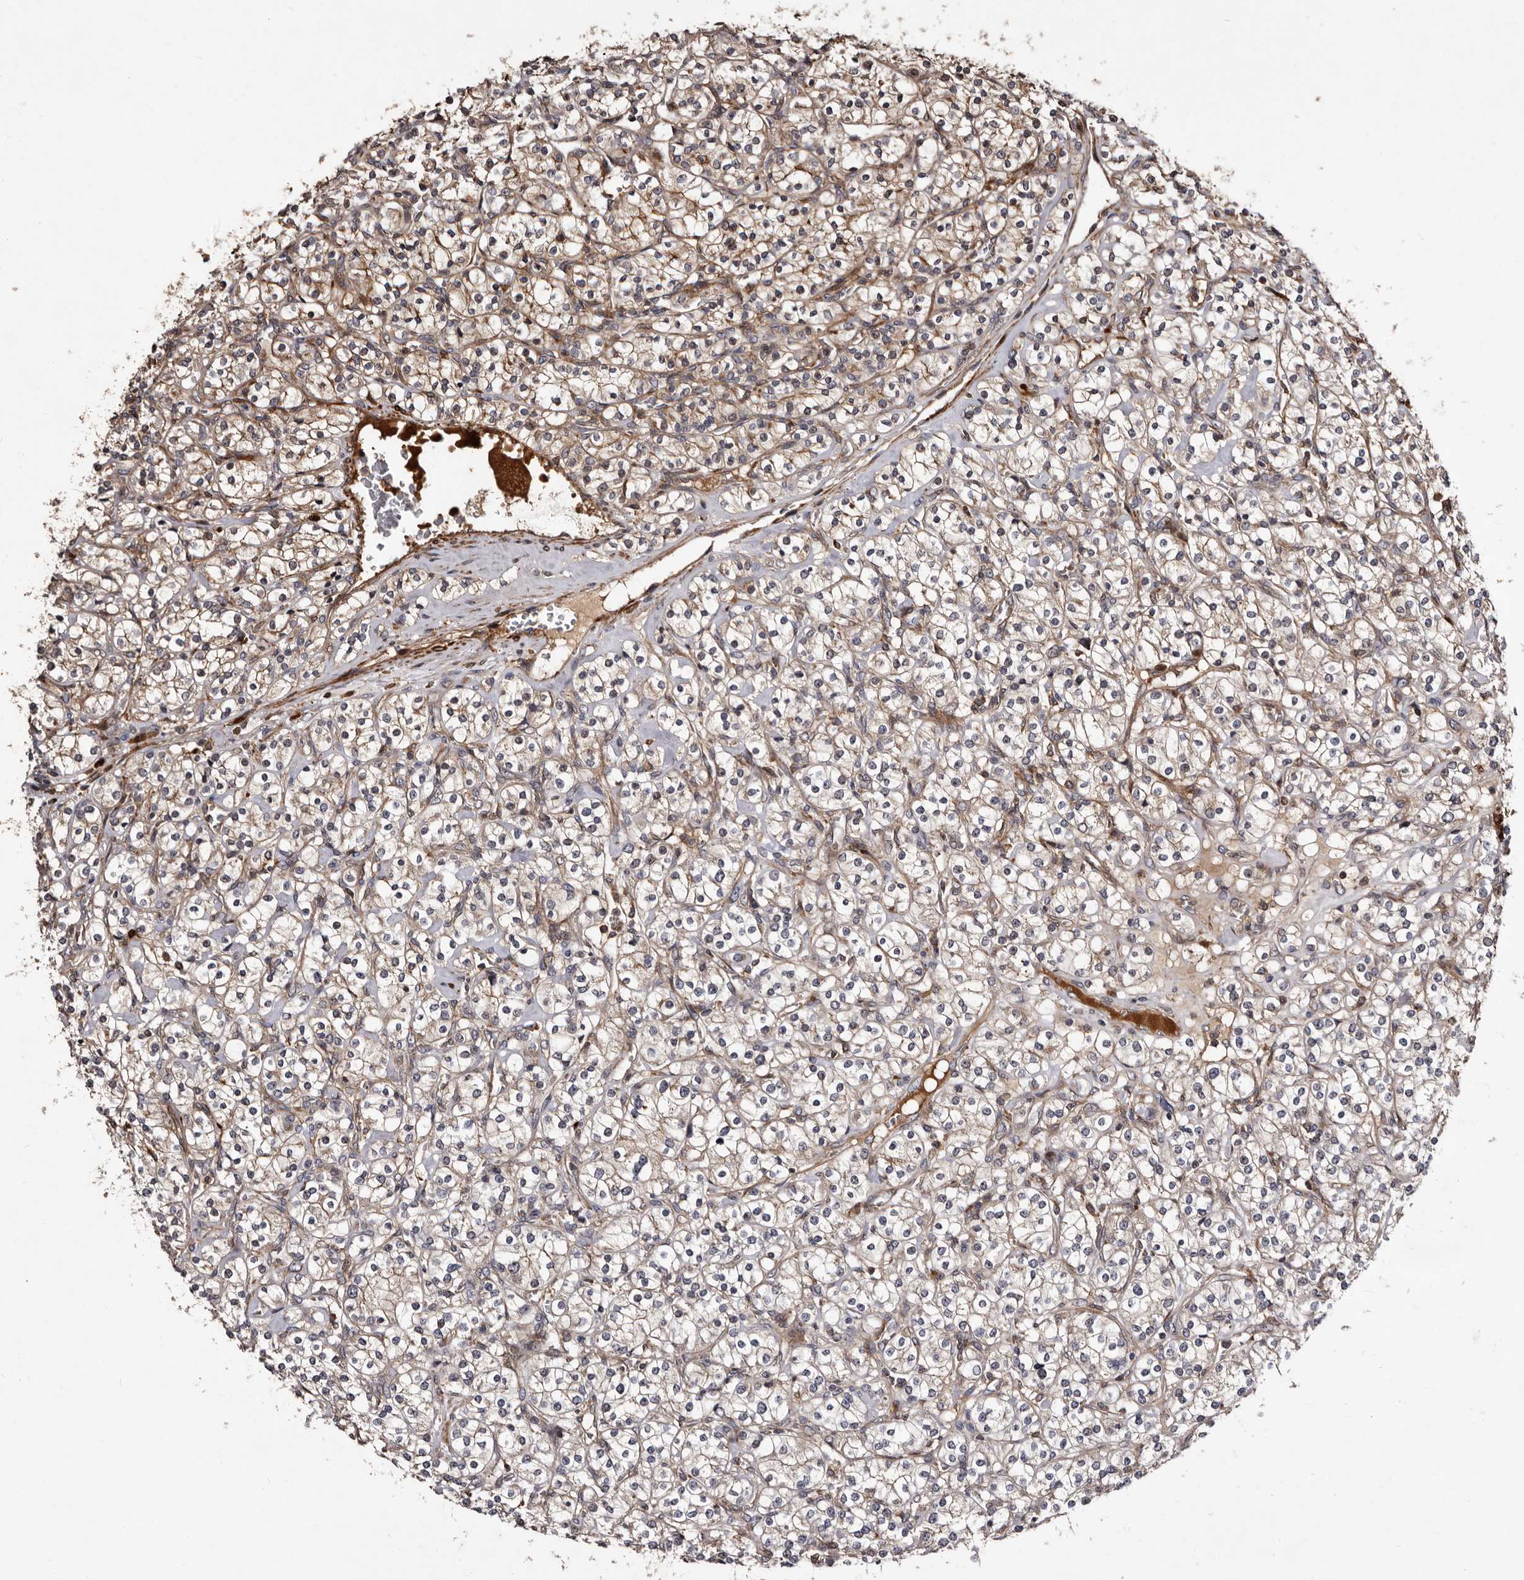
{"staining": {"intensity": "weak", "quantity": "25%-75%", "location": "cytoplasmic/membranous"}, "tissue": "renal cancer", "cell_type": "Tumor cells", "image_type": "cancer", "snomed": [{"axis": "morphology", "description": "Adenocarcinoma, NOS"}, {"axis": "topography", "description": "Kidney"}], "caption": "Immunohistochemistry (IHC) image of human renal cancer (adenocarcinoma) stained for a protein (brown), which shows low levels of weak cytoplasmic/membranous positivity in approximately 25%-75% of tumor cells.", "gene": "PRKD3", "patient": {"sex": "male", "age": 77}}